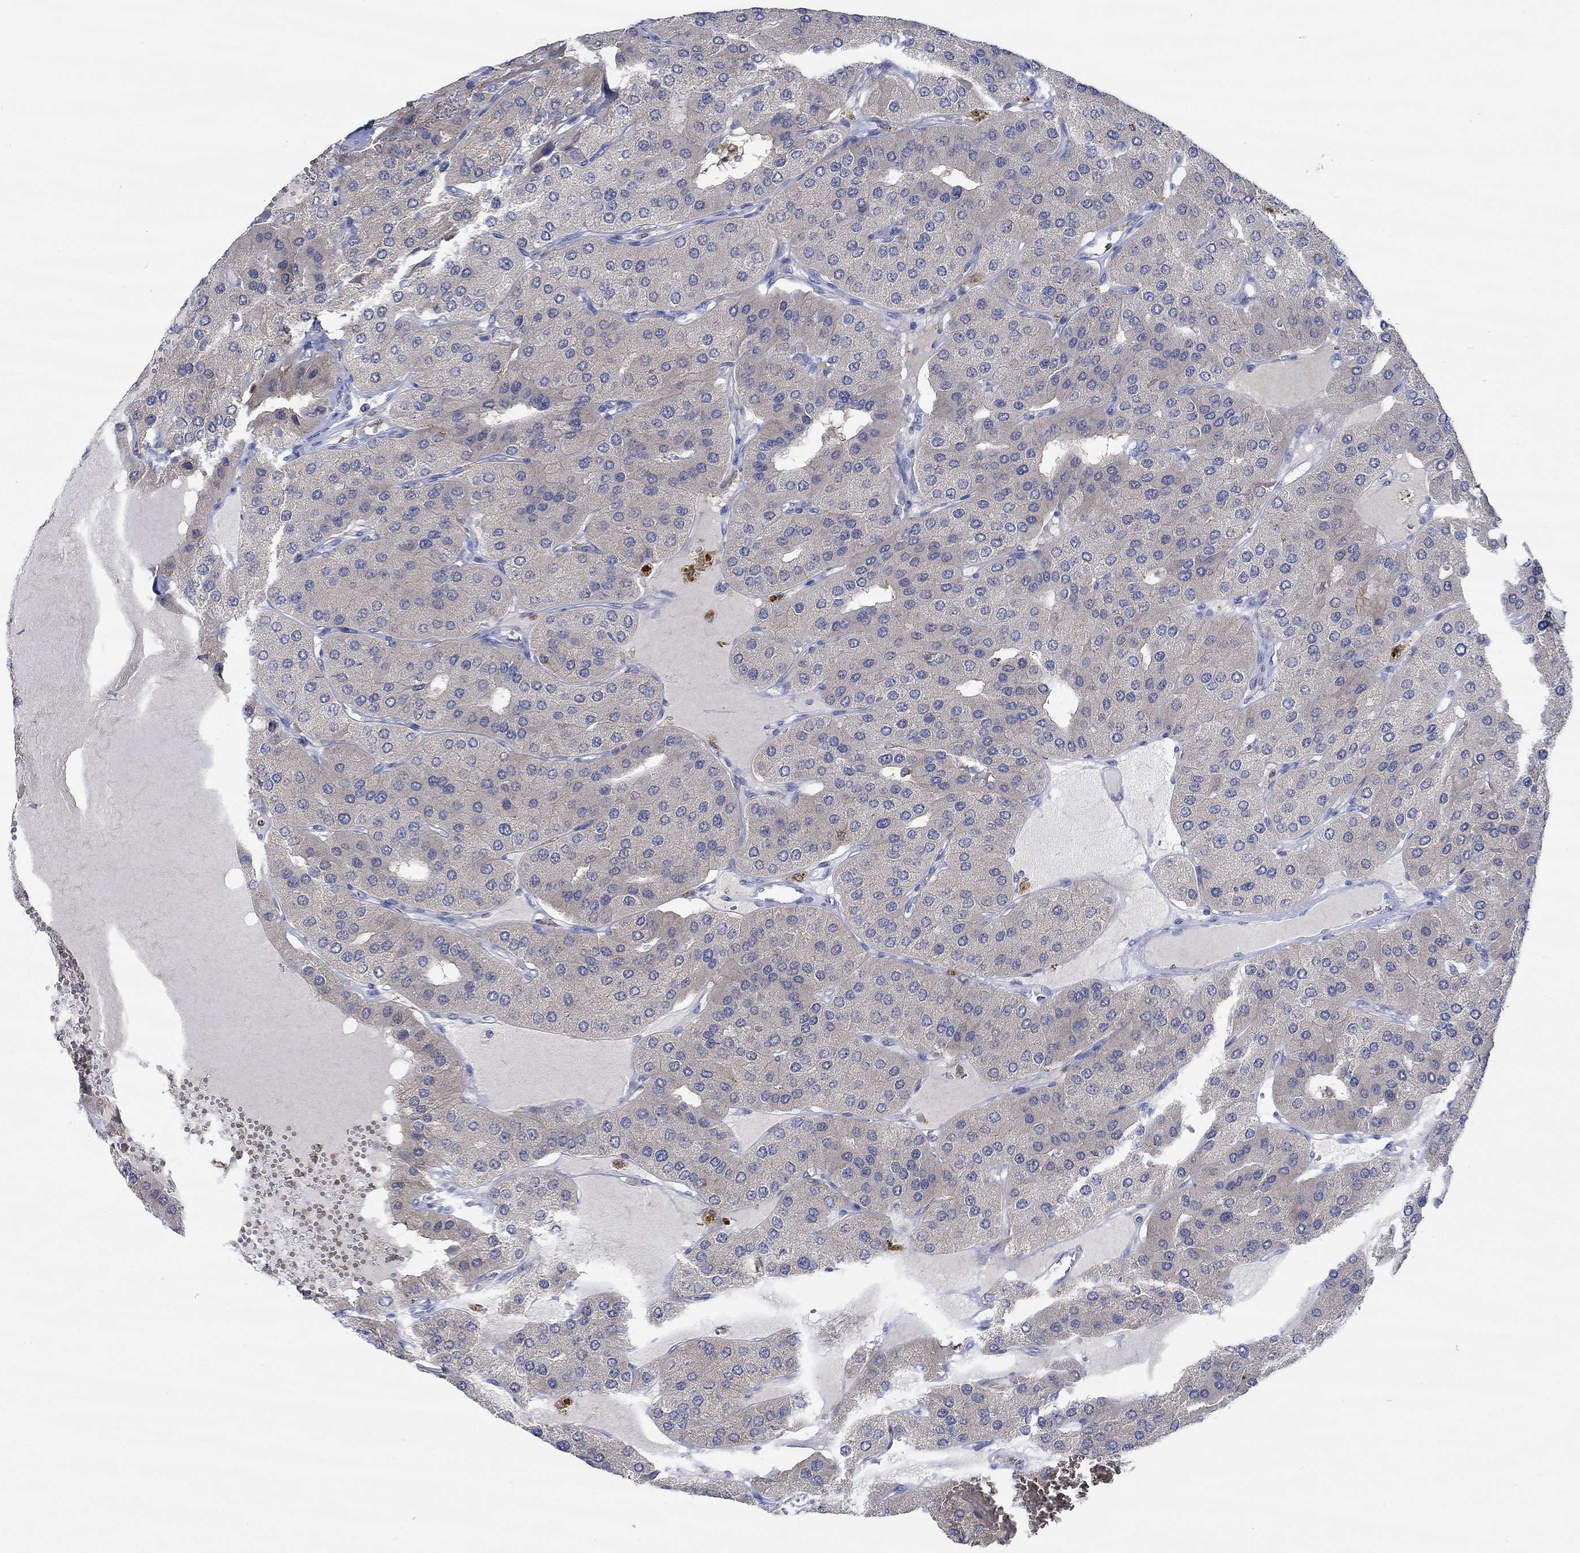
{"staining": {"intensity": "negative", "quantity": "none", "location": "none"}, "tissue": "parathyroid gland", "cell_type": "Glandular cells", "image_type": "normal", "snomed": [{"axis": "morphology", "description": "Normal tissue, NOS"}, {"axis": "morphology", "description": "Adenoma, NOS"}, {"axis": "topography", "description": "Parathyroid gland"}], "caption": "Immunohistochemistry (IHC) histopathology image of normal human parathyroid gland stained for a protein (brown), which shows no expression in glandular cells.", "gene": "MPP1", "patient": {"sex": "female", "age": 86}}